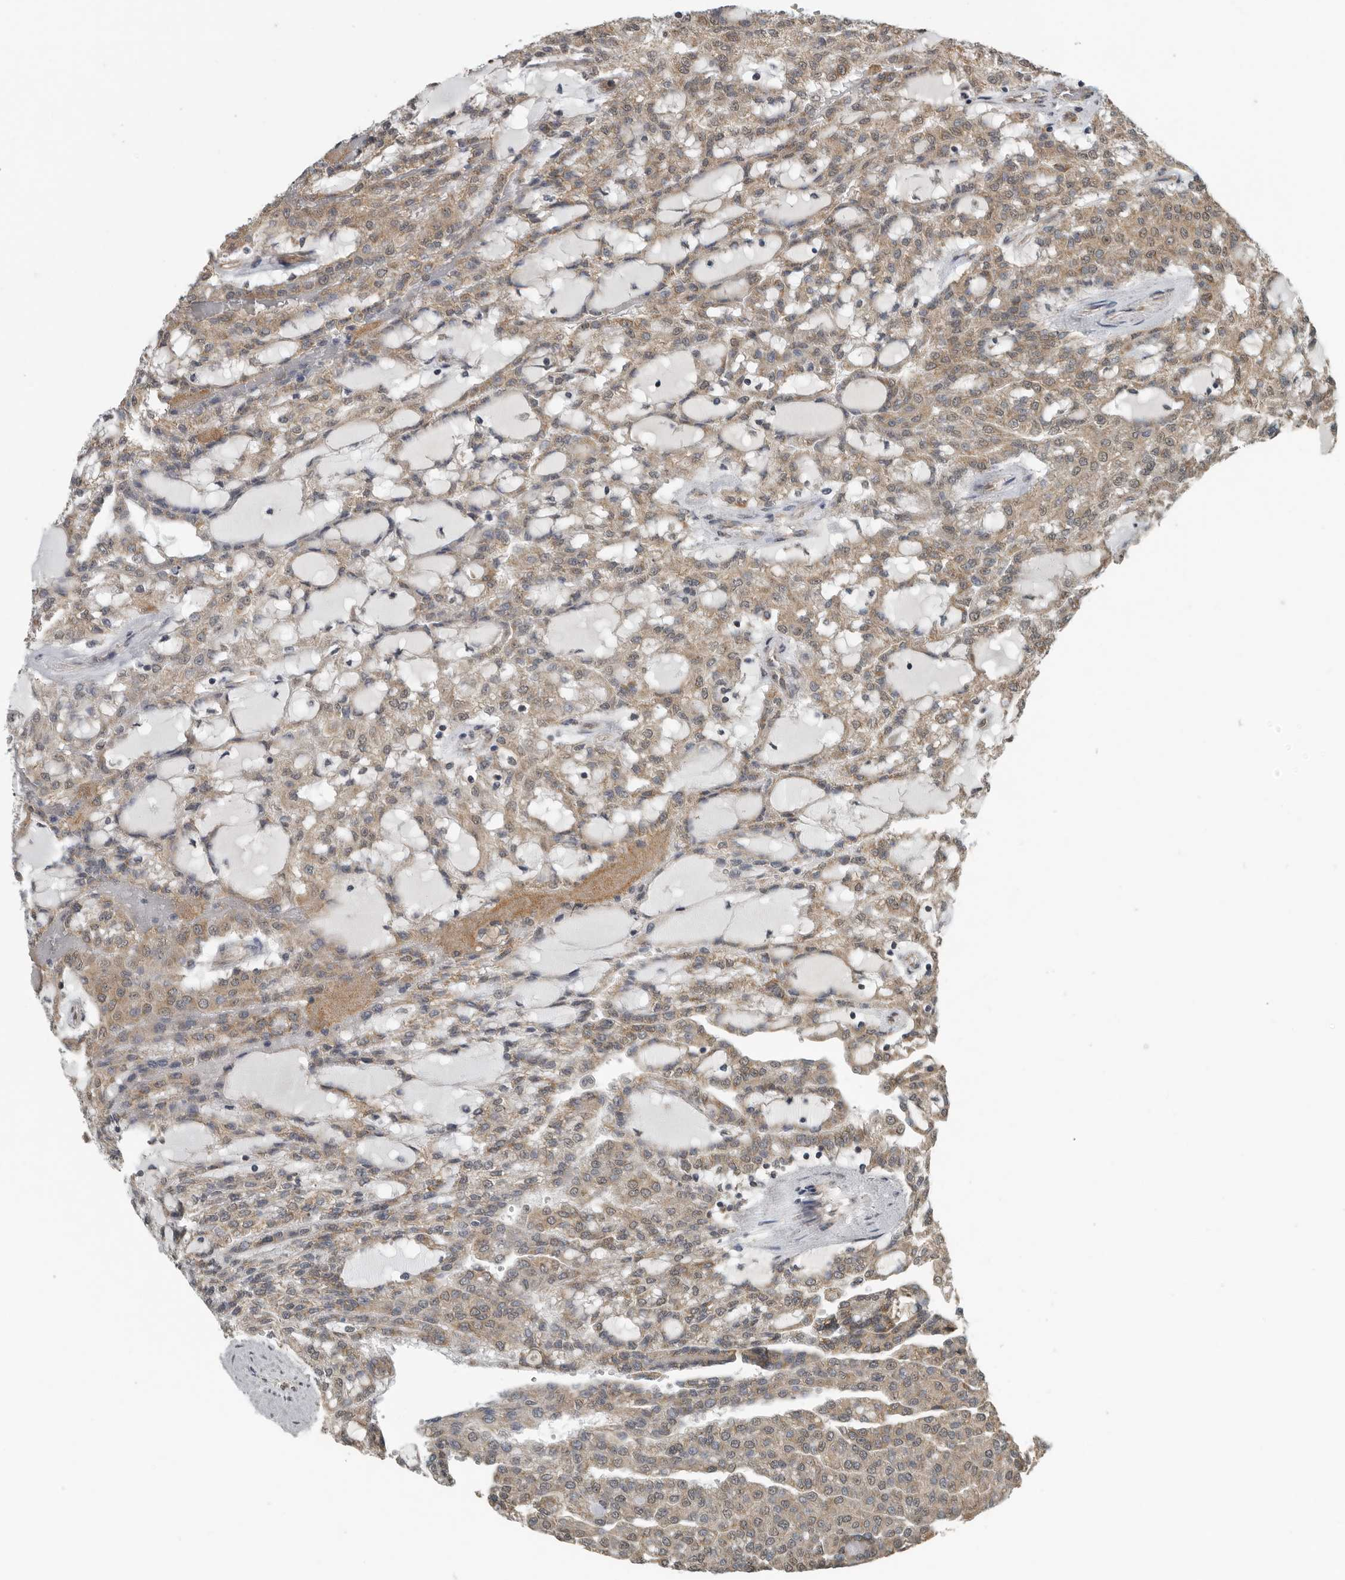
{"staining": {"intensity": "moderate", "quantity": ">75%", "location": "cytoplasmic/membranous"}, "tissue": "renal cancer", "cell_type": "Tumor cells", "image_type": "cancer", "snomed": [{"axis": "morphology", "description": "Adenocarcinoma, NOS"}, {"axis": "topography", "description": "Kidney"}], "caption": "Renal cancer stained with a protein marker demonstrates moderate staining in tumor cells.", "gene": "AFAP1", "patient": {"sex": "male", "age": 63}}